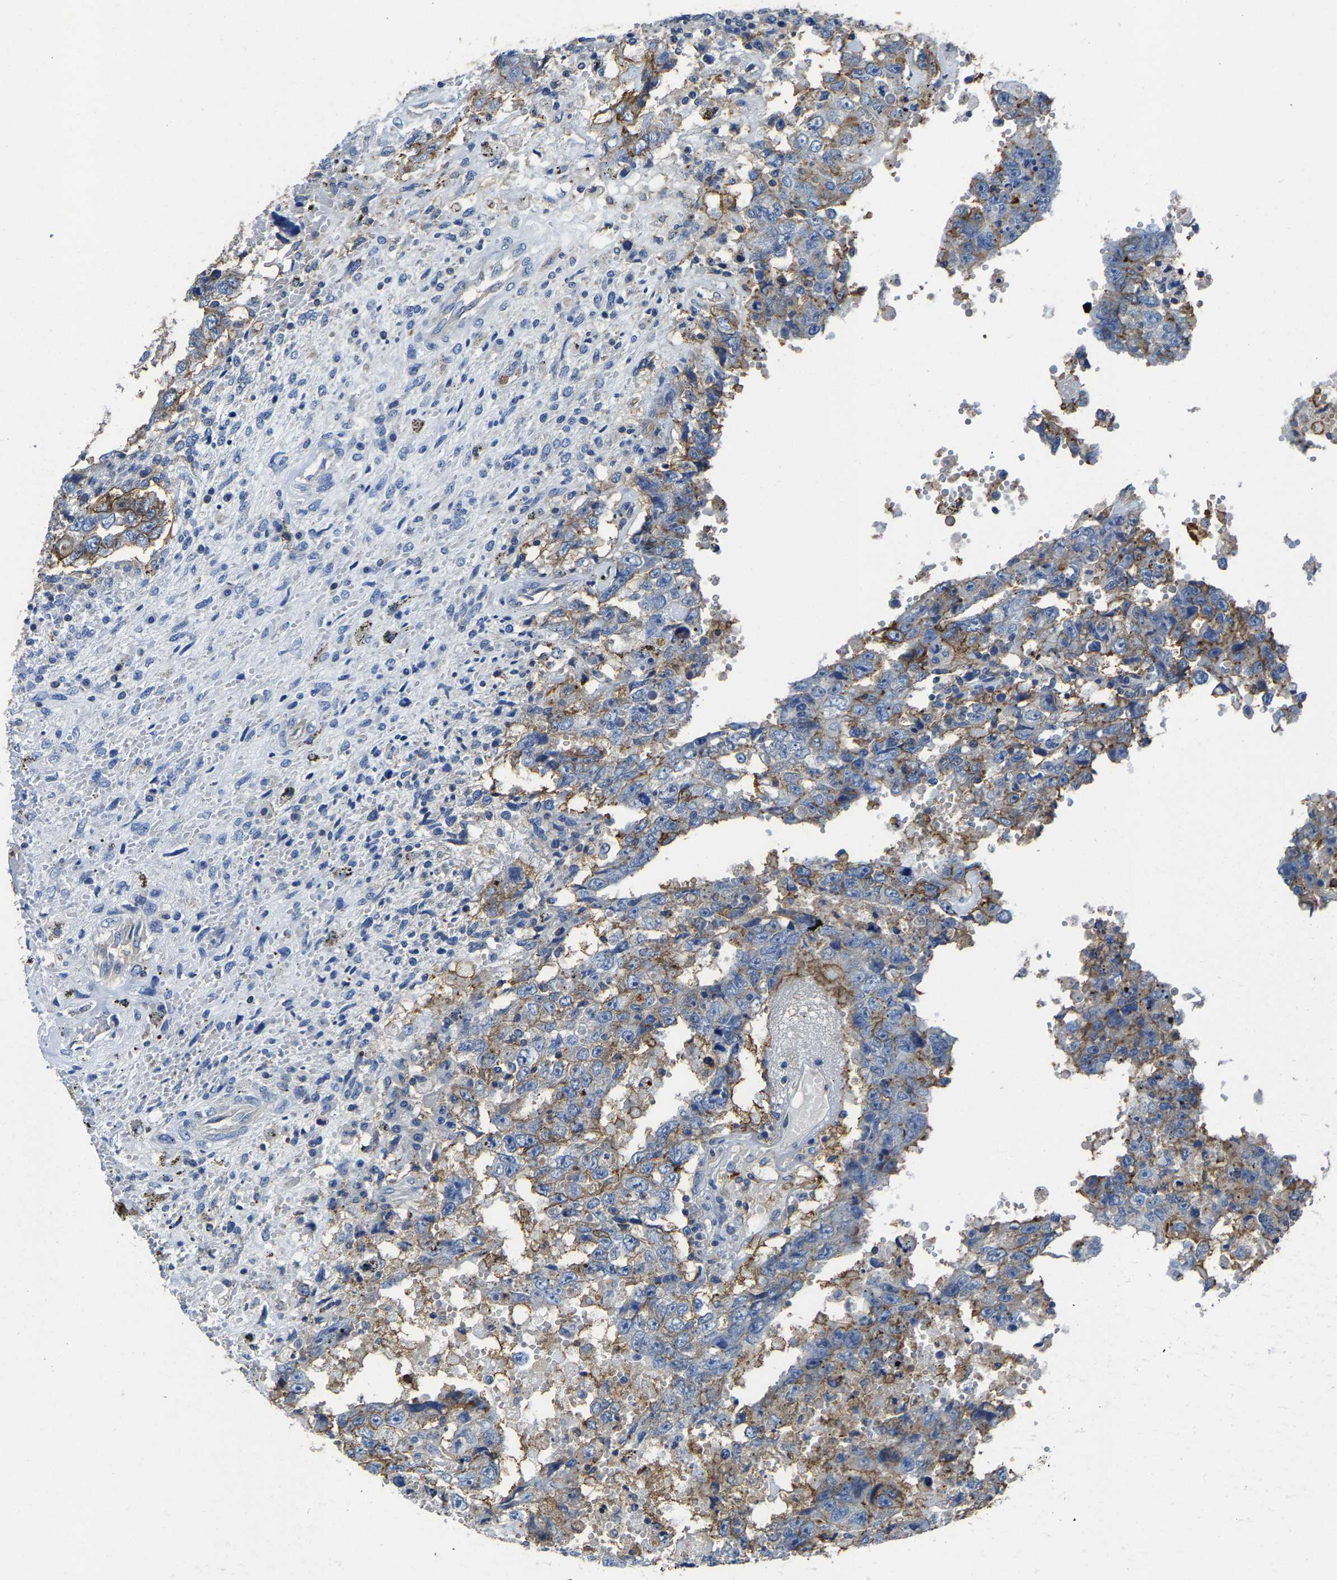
{"staining": {"intensity": "moderate", "quantity": "25%-75%", "location": "cytoplasmic/membranous"}, "tissue": "testis cancer", "cell_type": "Tumor cells", "image_type": "cancer", "snomed": [{"axis": "morphology", "description": "Carcinoma, Embryonal, NOS"}, {"axis": "topography", "description": "Testis"}], "caption": "Moderate cytoplasmic/membranous positivity for a protein is present in about 25%-75% of tumor cells of testis cancer using immunohistochemistry (IHC).", "gene": "TRAF6", "patient": {"sex": "male", "age": 26}}